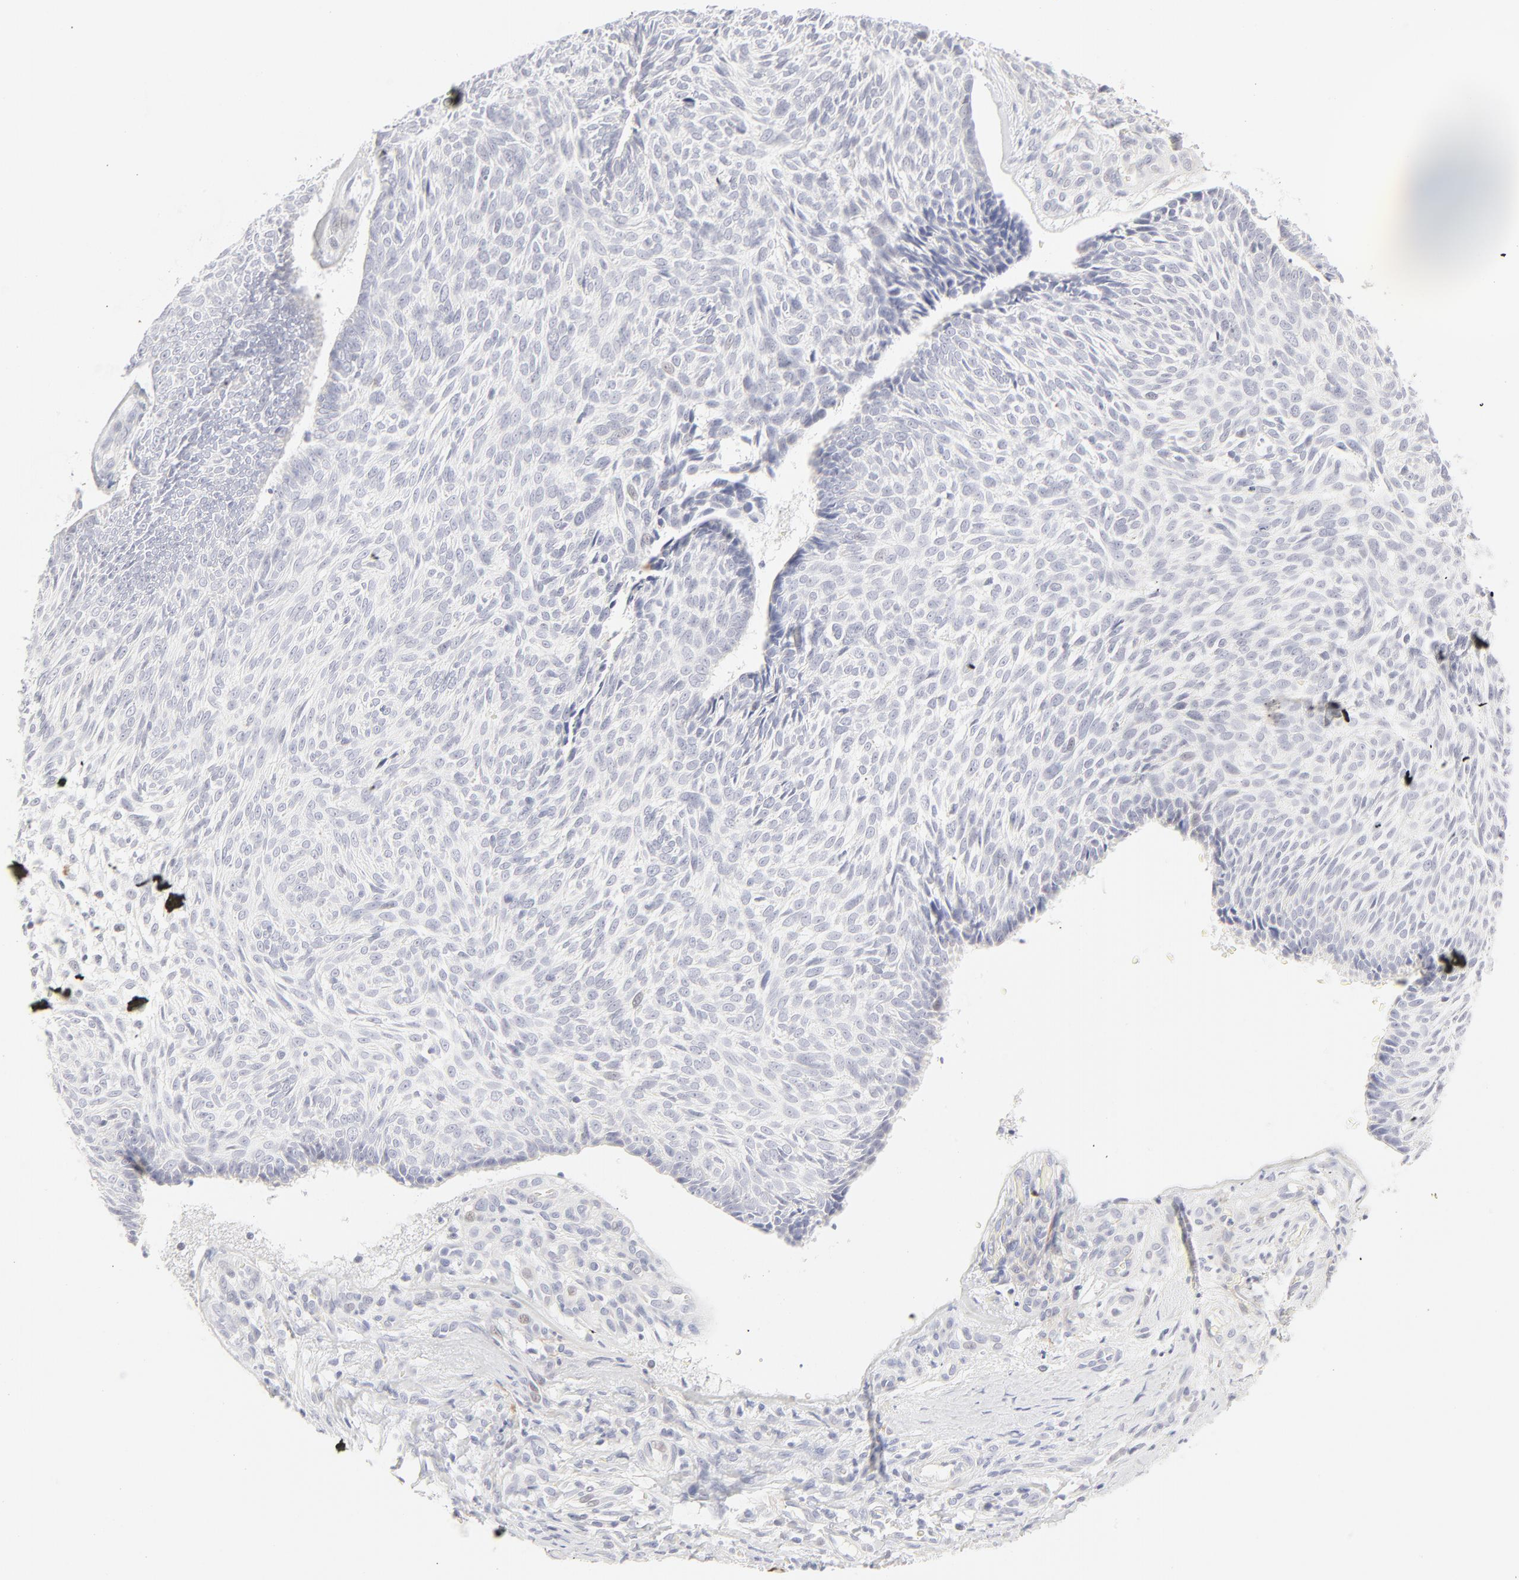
{"staining": {"intensity": "negative", "quantity": "none", "location": "none"}, "tissue": "skin cancer", "cell_type": "Tumor cells", "image_type": "cancer", "snomed": [{"axis": "morphology", "description": "Basal cell carcinoma"}, {"axis": "topography", "description": "Skin"}], "caption": "Skin cancer was stained to show a protein in brown. There is no significant expression in tumor cells.", "gene": "NPNT", "patient": {"sex": "male", "age": 72}}